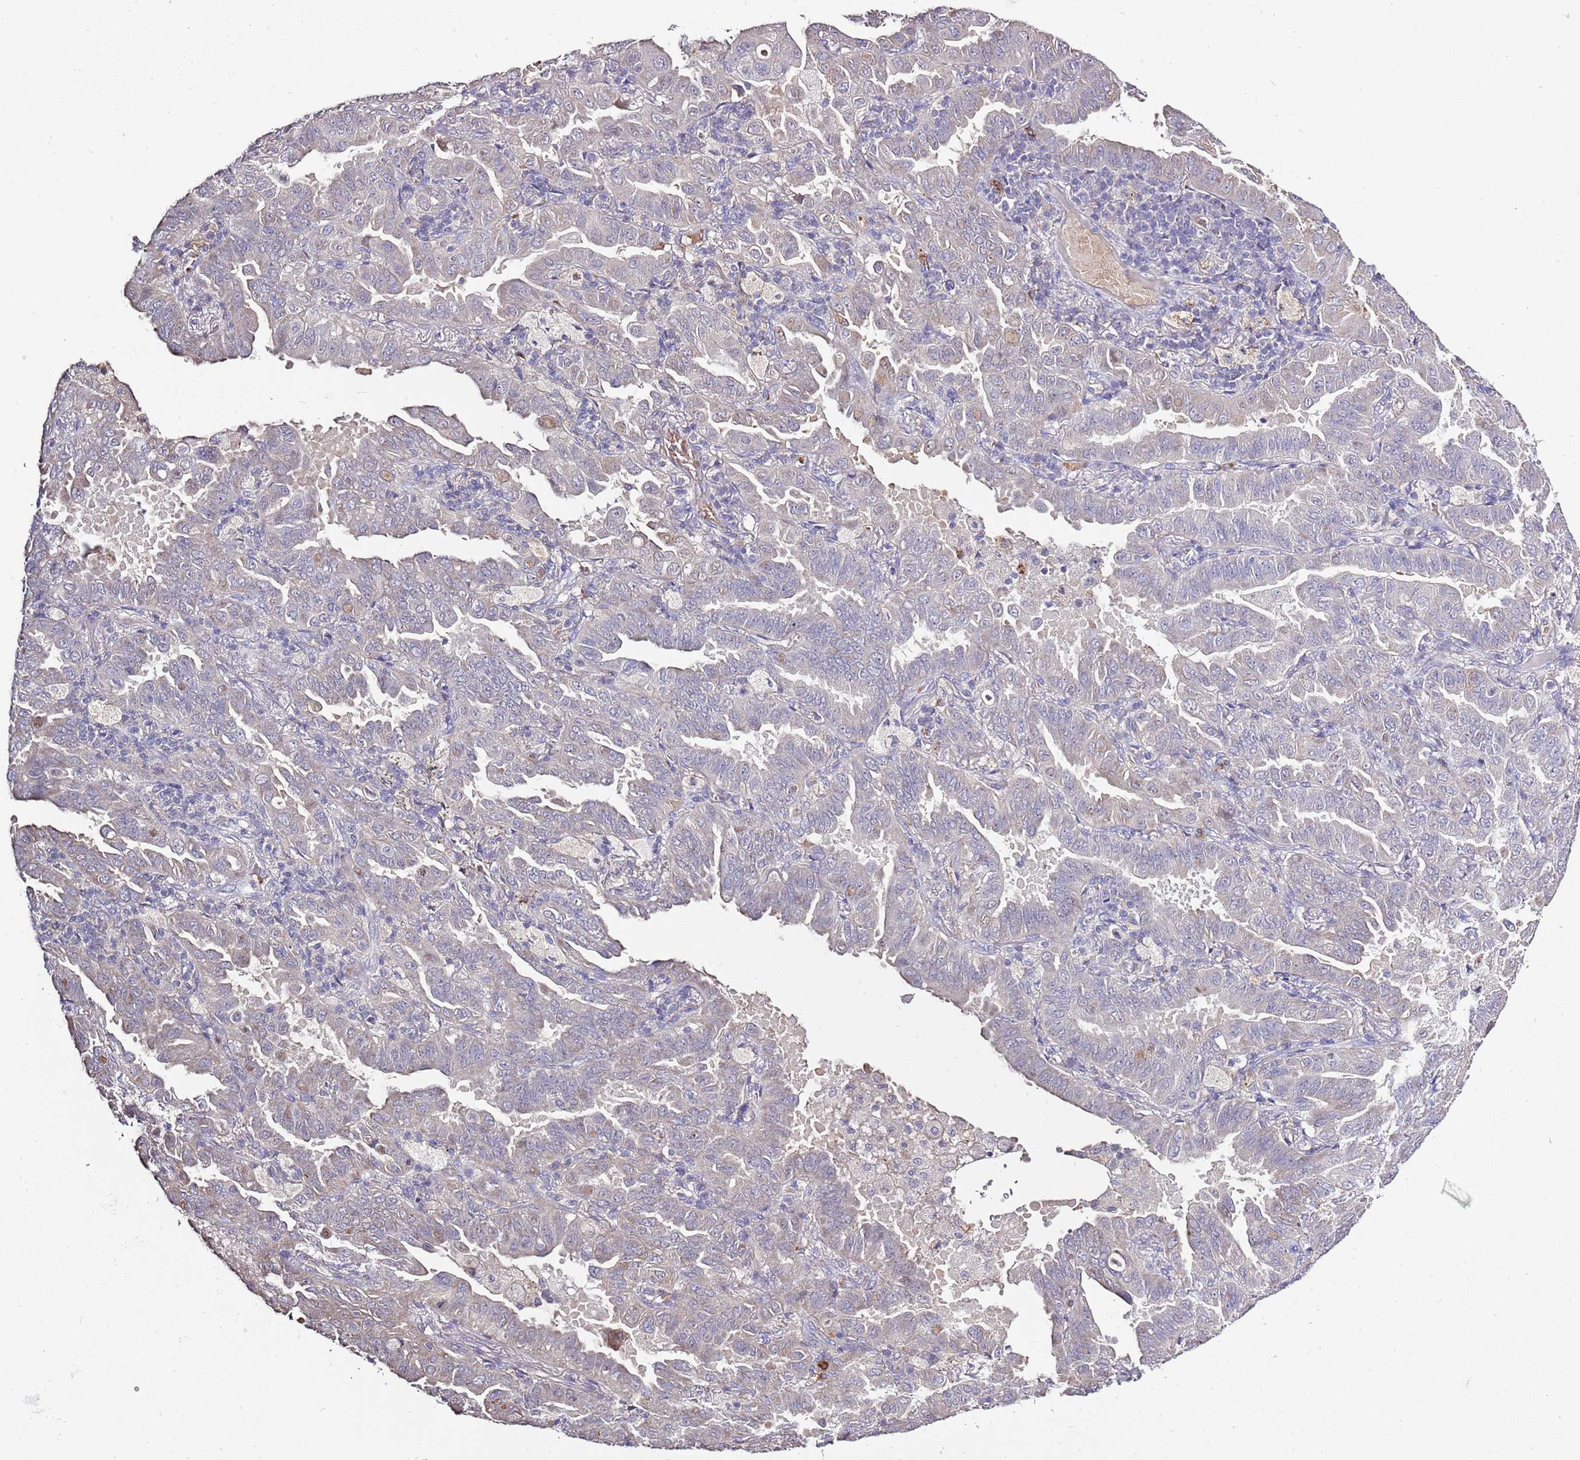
{"staining": {"intensity": "weak", "quantity": "<25%", "location": "cytoplasmic/membranous"}, "tissue": "lung cancer", "cell_type": "Tumor cells", "image_type": "cancer", "snomed": [{"axis": "morphology", "description": "Adenocarcinoma, NOS"}, {"axis": "topography", "description": "Lung"}], "caption": "An image of adenocarcinoma (lung) stained for a protein exhibits no brown staining in tumor cells.", "gene": "P2RY13", "patient": {"sex": "male", "age": 64}}